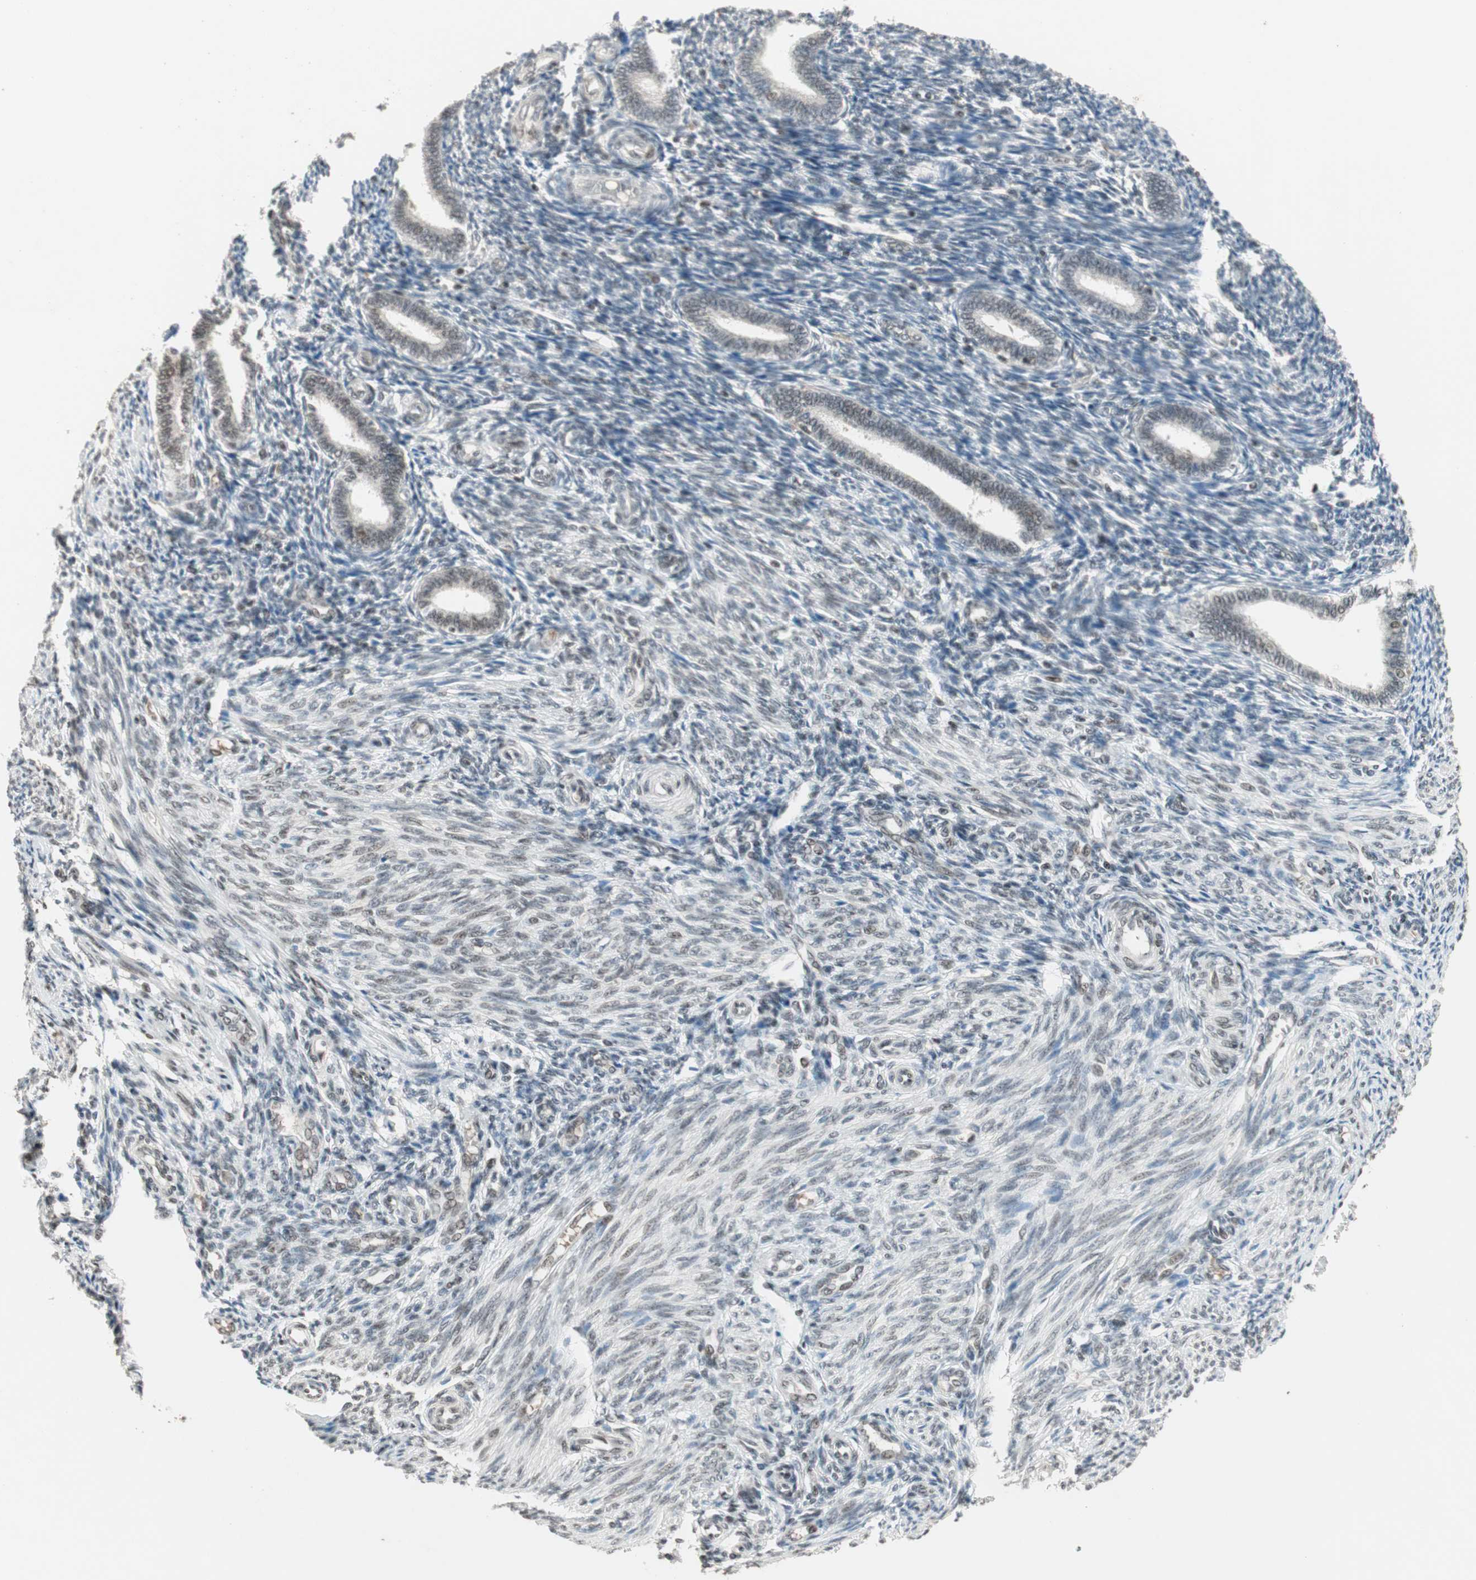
{"staining": {"intensity": "moderate", "quantity": "25%-75%", "location": "nuclear"}, "tissue": "endometrium", "cell_type": "Cells in endometrial stroma", "image_type": "normal", "snomed": [{"axis": "morphology", "description": "Normal tissue, NOS"}, {"axis": "topography", "description": "Endometrium"}], "caption": "This photomicrograph demonstrates immunohistochemistry staining of benign human endometrium, with medium moderate nuclear positivity in about 25%-75% of cells in endometrial stroma.", "gene": "MDC1", "patient": {"sex": "female", "age": 27}}